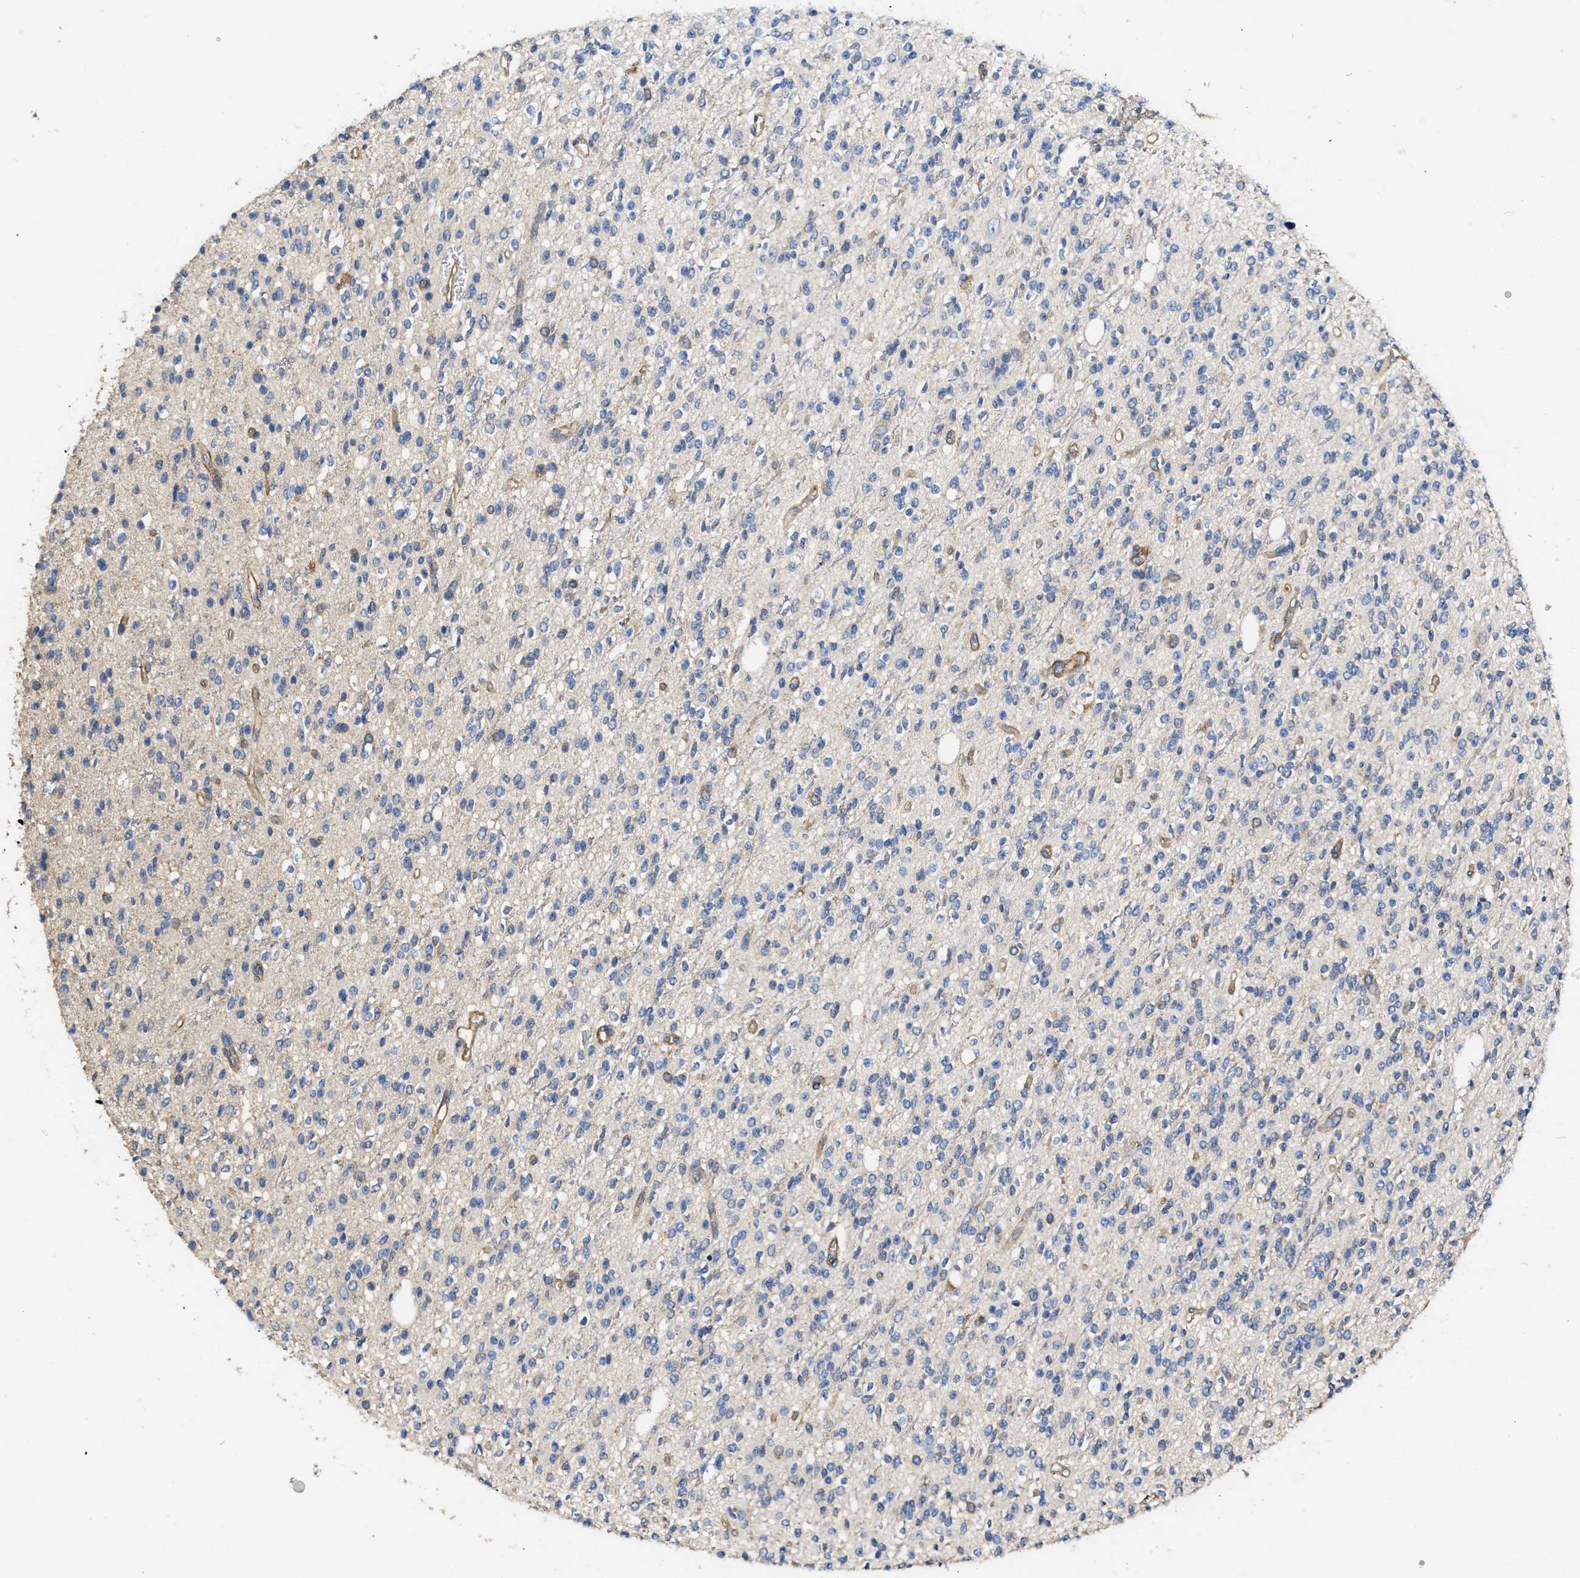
{"staining": {"intensity": "negative", "quantity": "none", "location": "none"}, "tissue": "glioma", "cell_type": "Tumor cells", "image_type": "cancer", "snomed": [{"axis": "morphology", "description": "Glioma, malignant, High grade"}, {"axis": "topography", "description": "Brain"}], "caption": "This is an immunohistochemistry image of human glioma. There is no expression in tumor cells.", "gene": "USP4", "patient": {"sex": "male", "age": 34}}